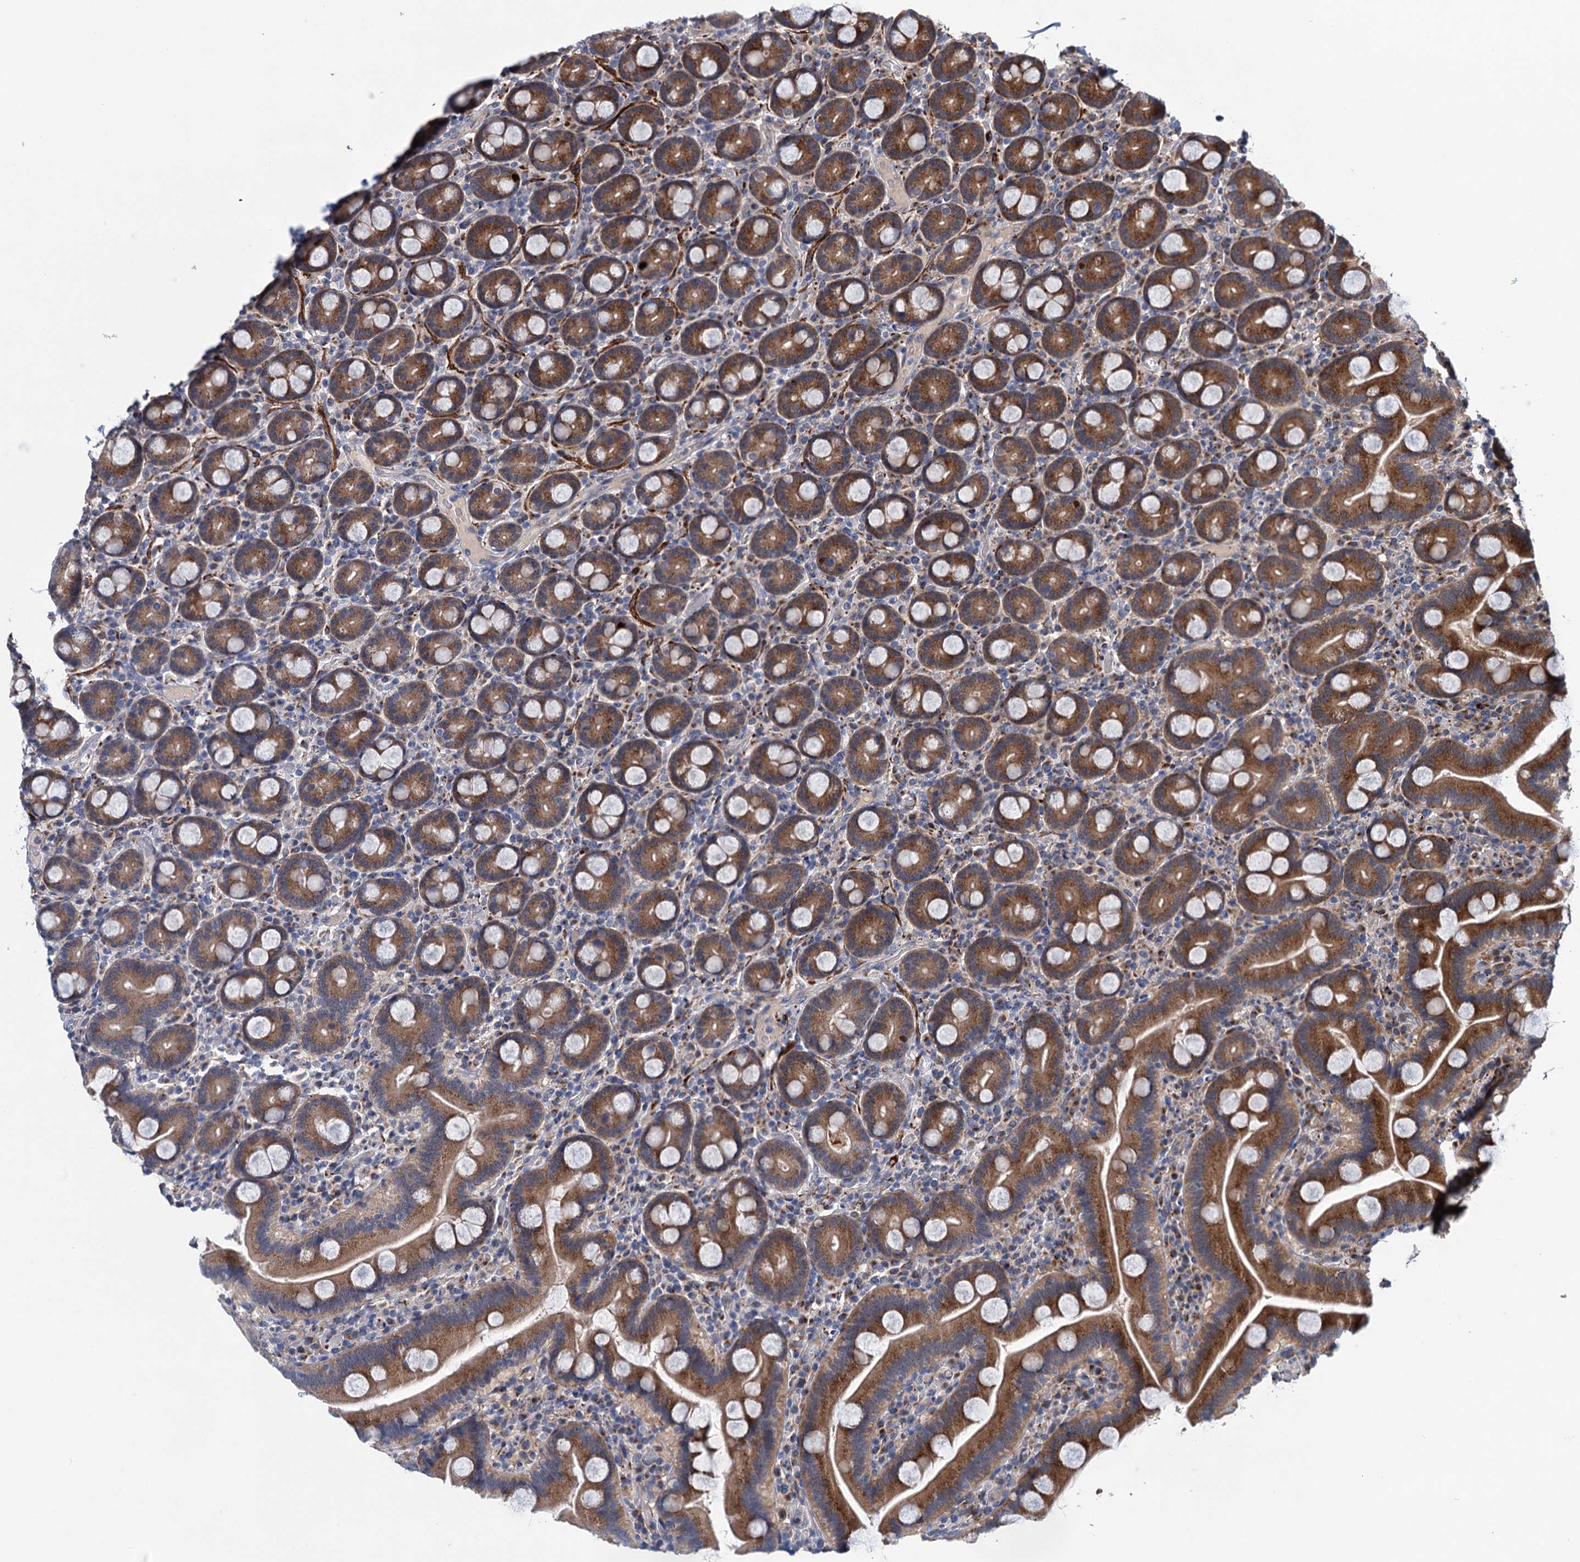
{"staining": {"intensity": "strong", "quantity": ">75%", "location": "cytoplasmic/membranous"}, "tissue": "duodenum", "cell_type": "Glandular cells", "image_type": "normal", "snomed": [{"axis": "morphology", "description": "Normal tissue, NOS"}, {"axis": "topography", "description": "Duodenum"}], "caption": "The immunohistochemical stain shows strong cytoplasmic/membranous positivity in glandular cells of normal duodenum. The staining is performed using DAB brown chromogen to label protein expression. The nuclei are counter-stained blue using hematoxylin.", "gene": "EYA4", "patient": {"sex": "male", "age": 55}}